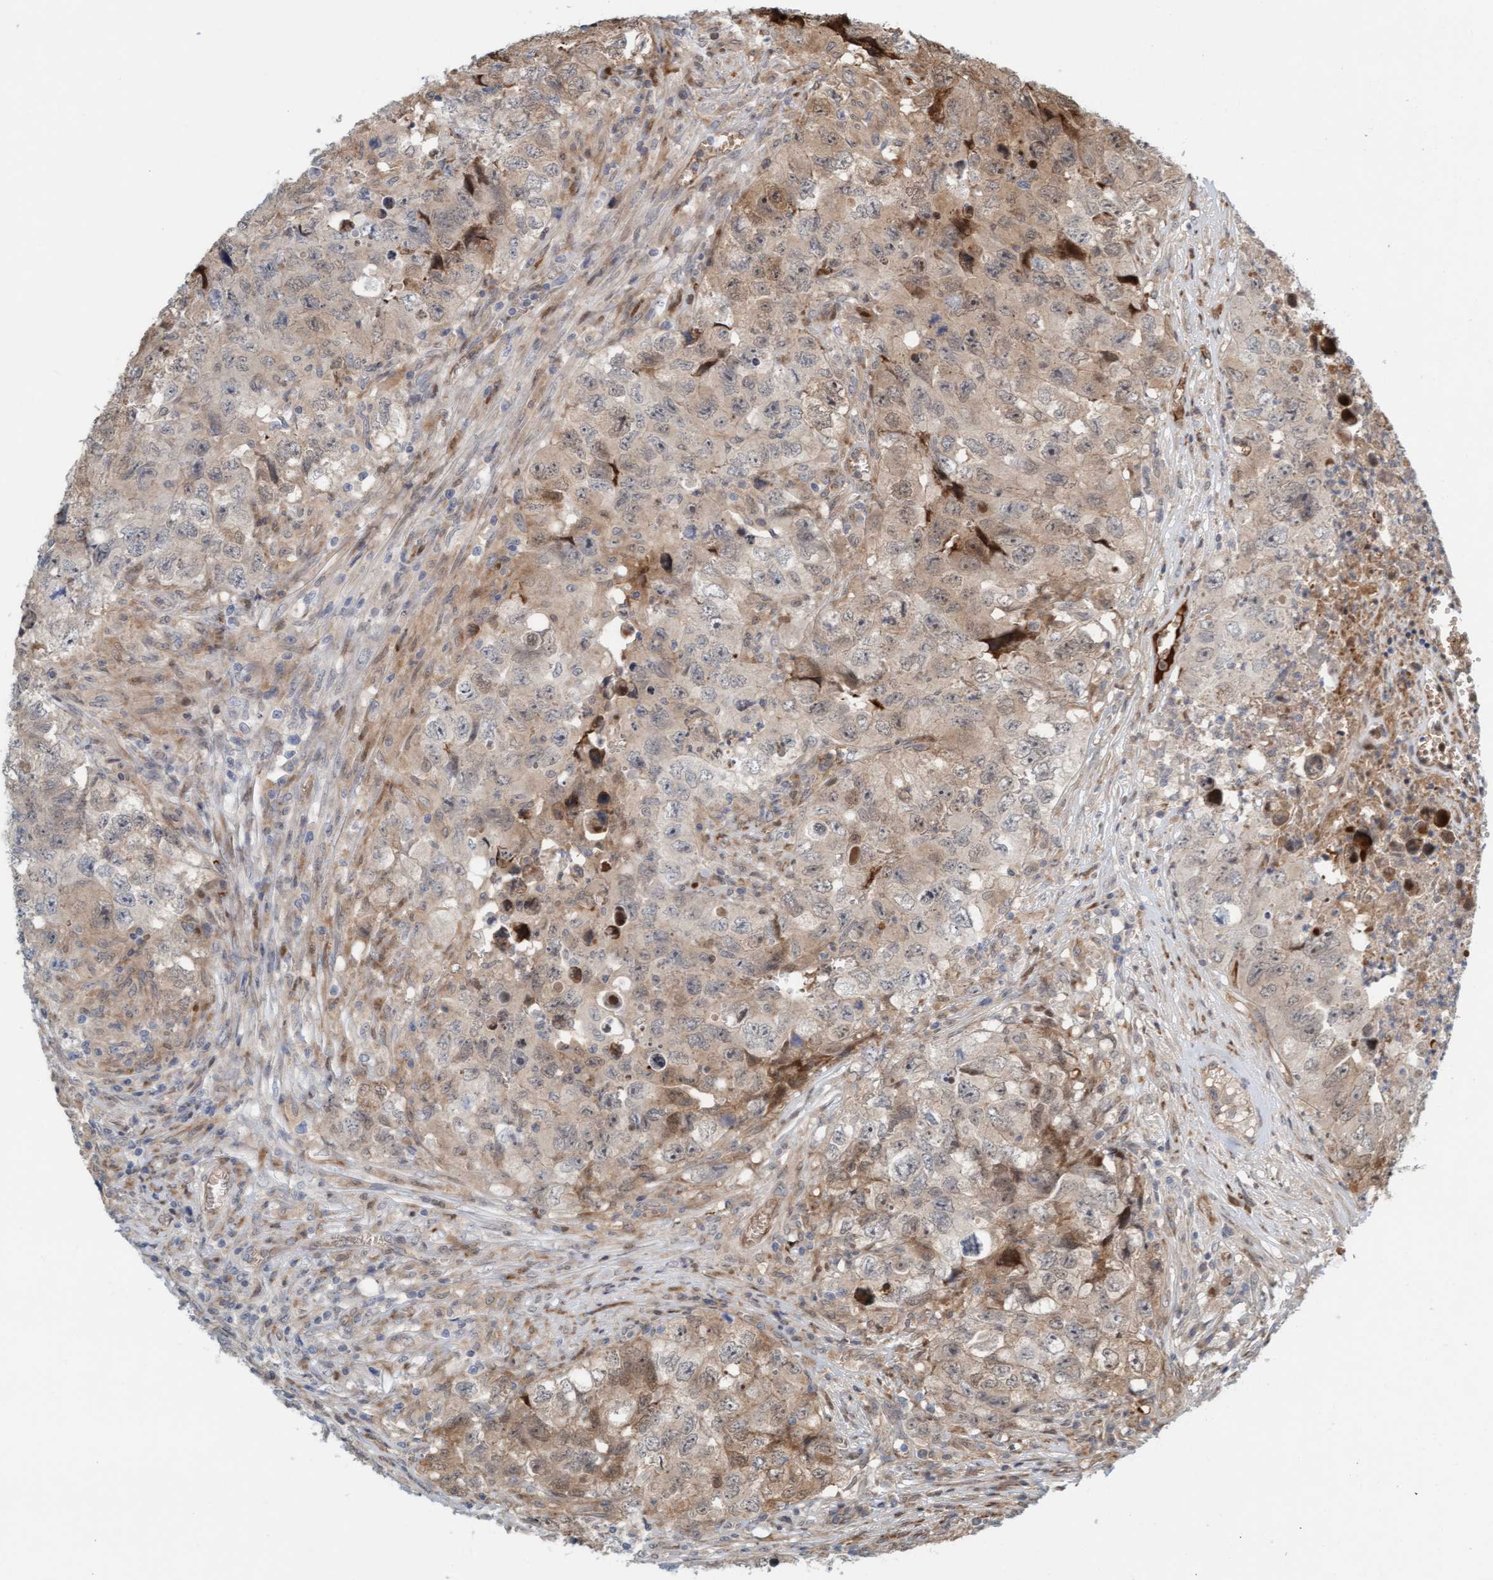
{"staining": {"intensity": "weak", "quantity": "25%-75%", "location": "cytoplasmic/membranous"}, "tissue": "testis cancer", "cell_type": "Tumor cells", "image_type": "cancer", "snomed": [{"axis": "morphology", "description": "Seminoma, NOS"}, {"axis": "morphology", "description": "Carcinoma, Embryonal, NOS"}, {"axis": "topography", "description": "Testis"}], "caption": "A brown stain labels weak cytoplasmic/membranous staining of a protein in testis cancer tumor cells.", "gene": "EIF4EBP1", "patient": {"sex": "male", "age": 43}}